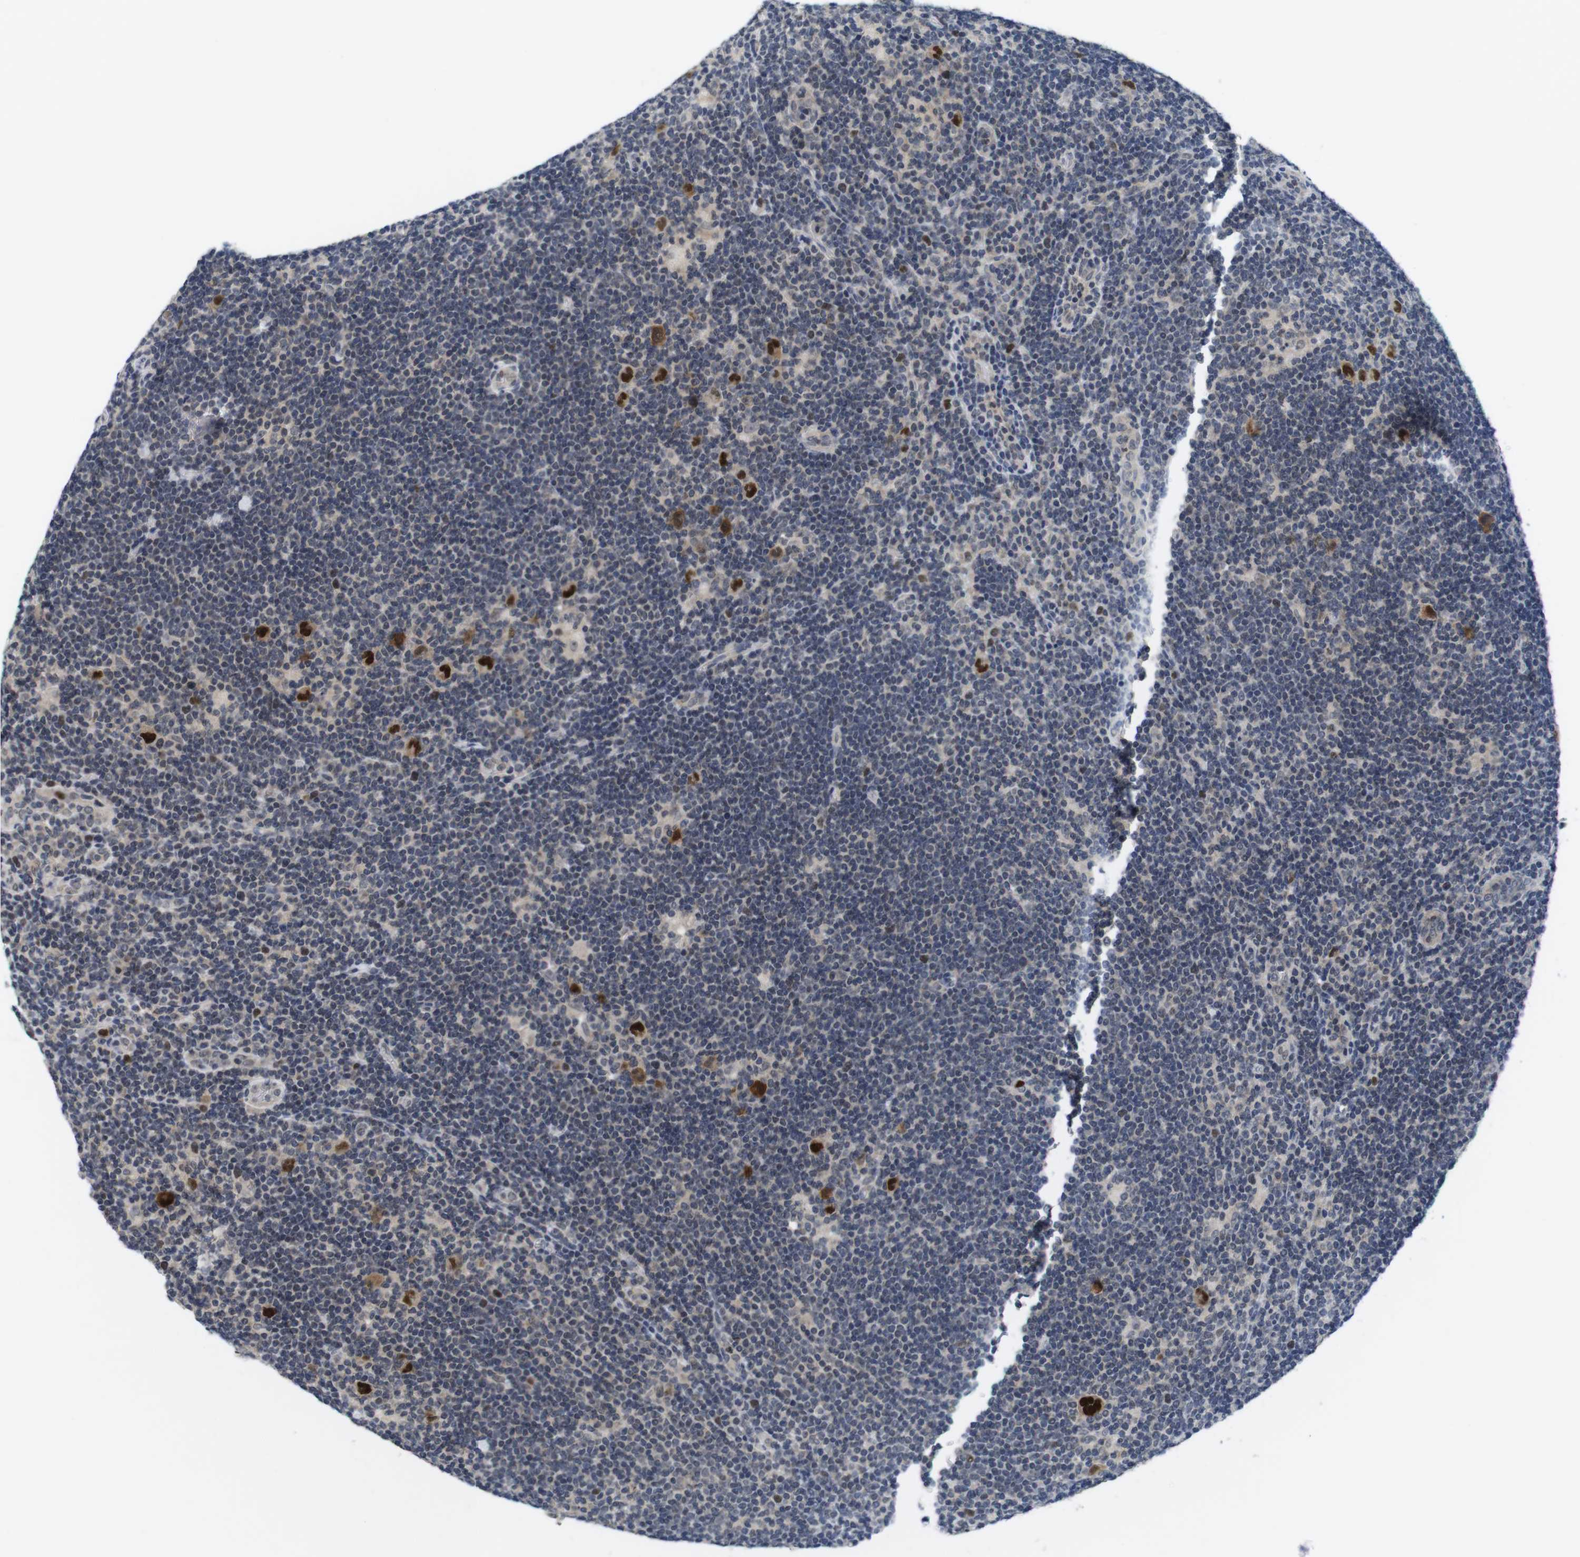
{"staining": {"intensity": "strong", "quantity": ">75%", "location": "nuclear"}, "tissue": "lymphoma", "cell_type": "Tumor cells", "image_type": "cancer", "snomed": [{"axis": "morphology", "description": "Hodgkin's disease, NOS"}, {"axis": "topography", "description": "Lymph node"}], "caption": "Brown immunohistochemical staining in human lymphoma exhibits strong nuclear positivity in approximately >75% of tumor cells.", "gene": "SKP2", "patient": {"sex": "female", "age": 57}}